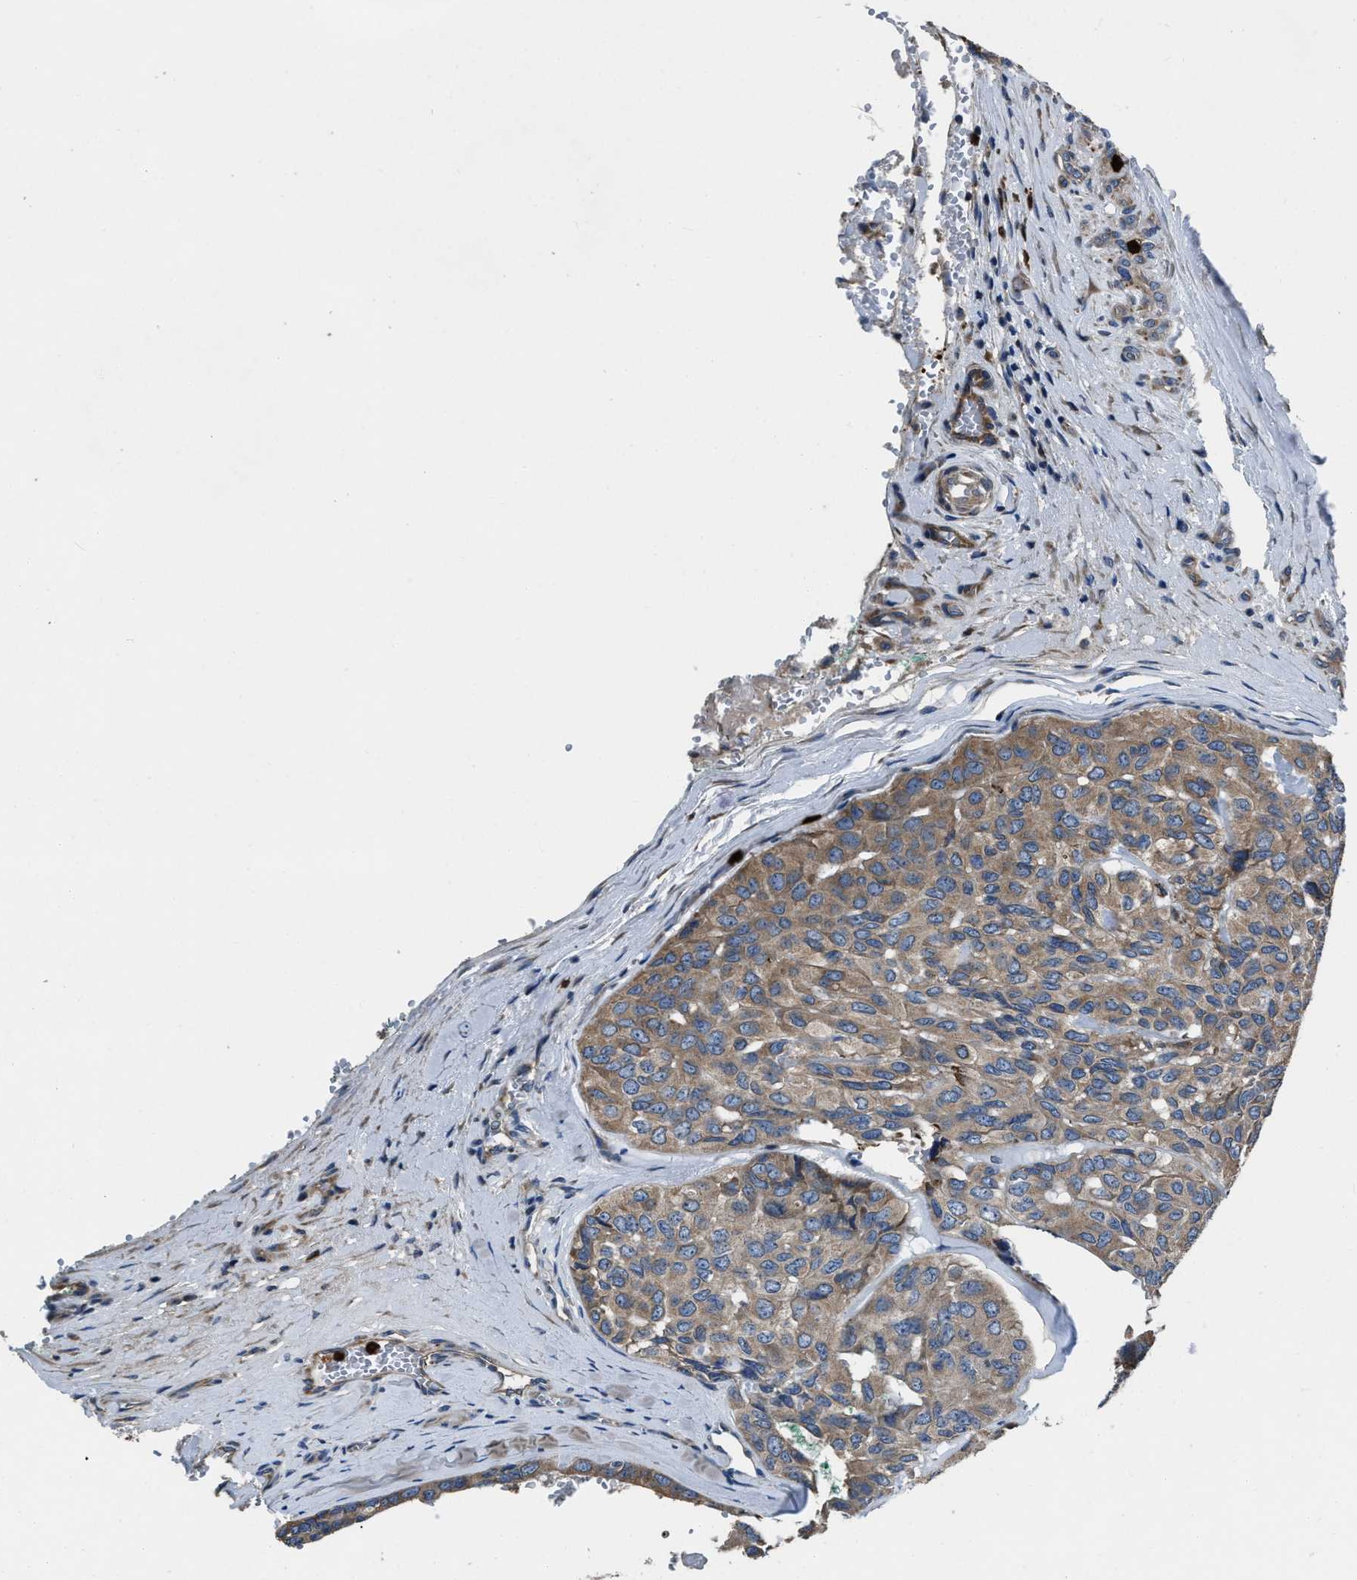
{"staining": {"intensity": "moderate", "quantity": ">75%", "location": "cytoplasmic/membranous"}, "tissue": "head and neck cancer", "cell_type": "Tumor cells", "image_type": "cancer", "snomed": [{"axis": "morphology", "description": "Adenocarcinoma, NOS"}, {"axis": "topography", "description": "Salivary gland, NOS"}, {"axis": "topography", "description": "Head-Neck"}], "caption": "IHC photomicrograph of human head and neck cancer stained for a protein (brown), which shows medium levels of moderate cytoplasmic/membranous expression in approximately >75% of tumor cells.", "gene": "ANGPT1", "patient": {"sex": "female", "age": 76}}